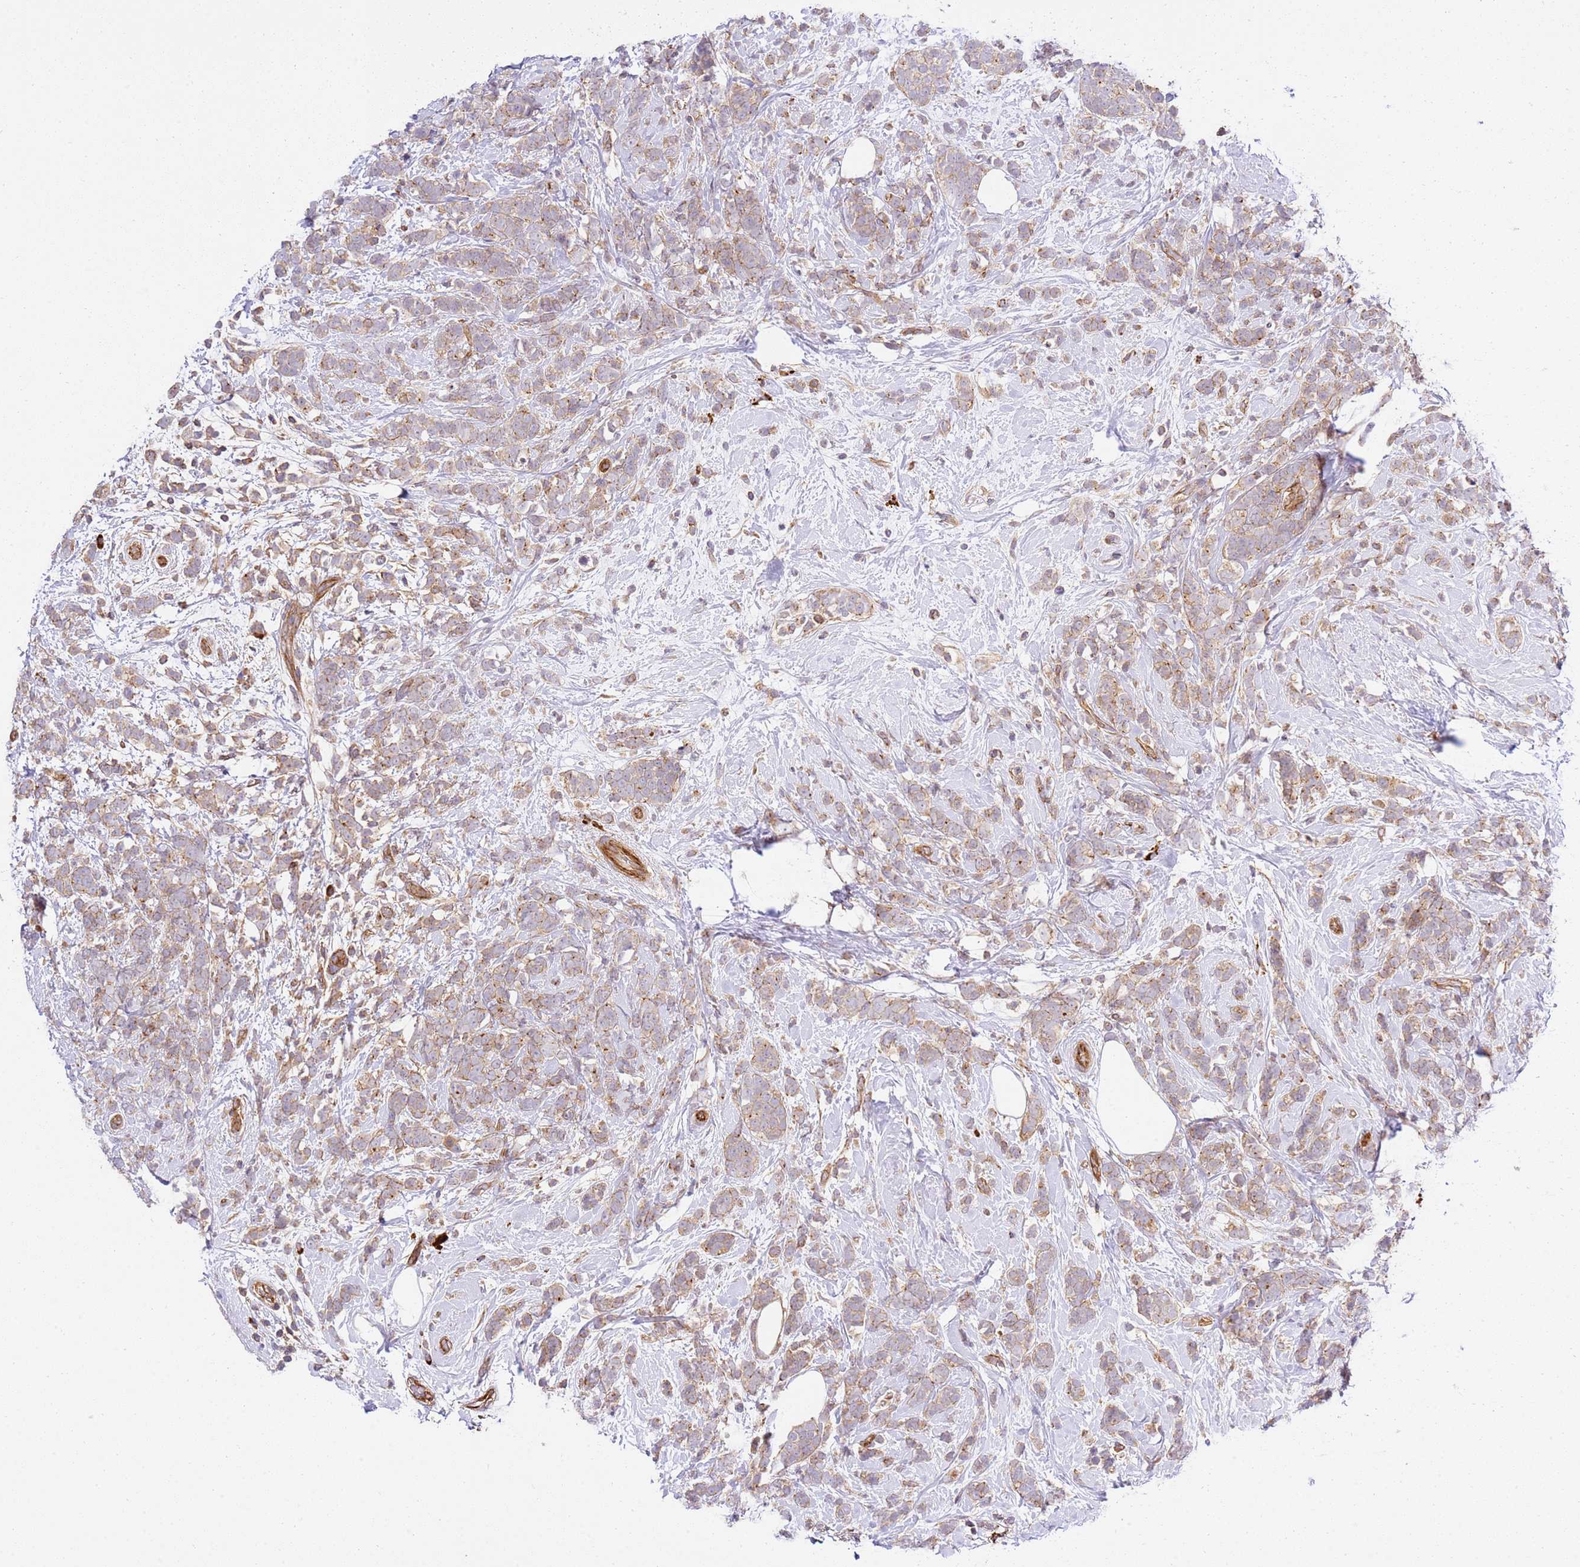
{"staining": {"intensity": "negative", "quantity": "none", "location": "none"}, "tissue": "breast cancer", "cell_type": "Tumor cells", "image_type": "cancer", "snomed": [{"axis": "morphology", "description": "Lobular carcinoma"}, {"axis": "topography", "description": "Breast"}], "caption": "Immunohistochemistry image of neoplastic tissue: human breast cancer stained with DAB reveals no significant protein expression in tumor cells.", "gene": "EFCAB8", "patient": {"sex": "female", "age": 58}}